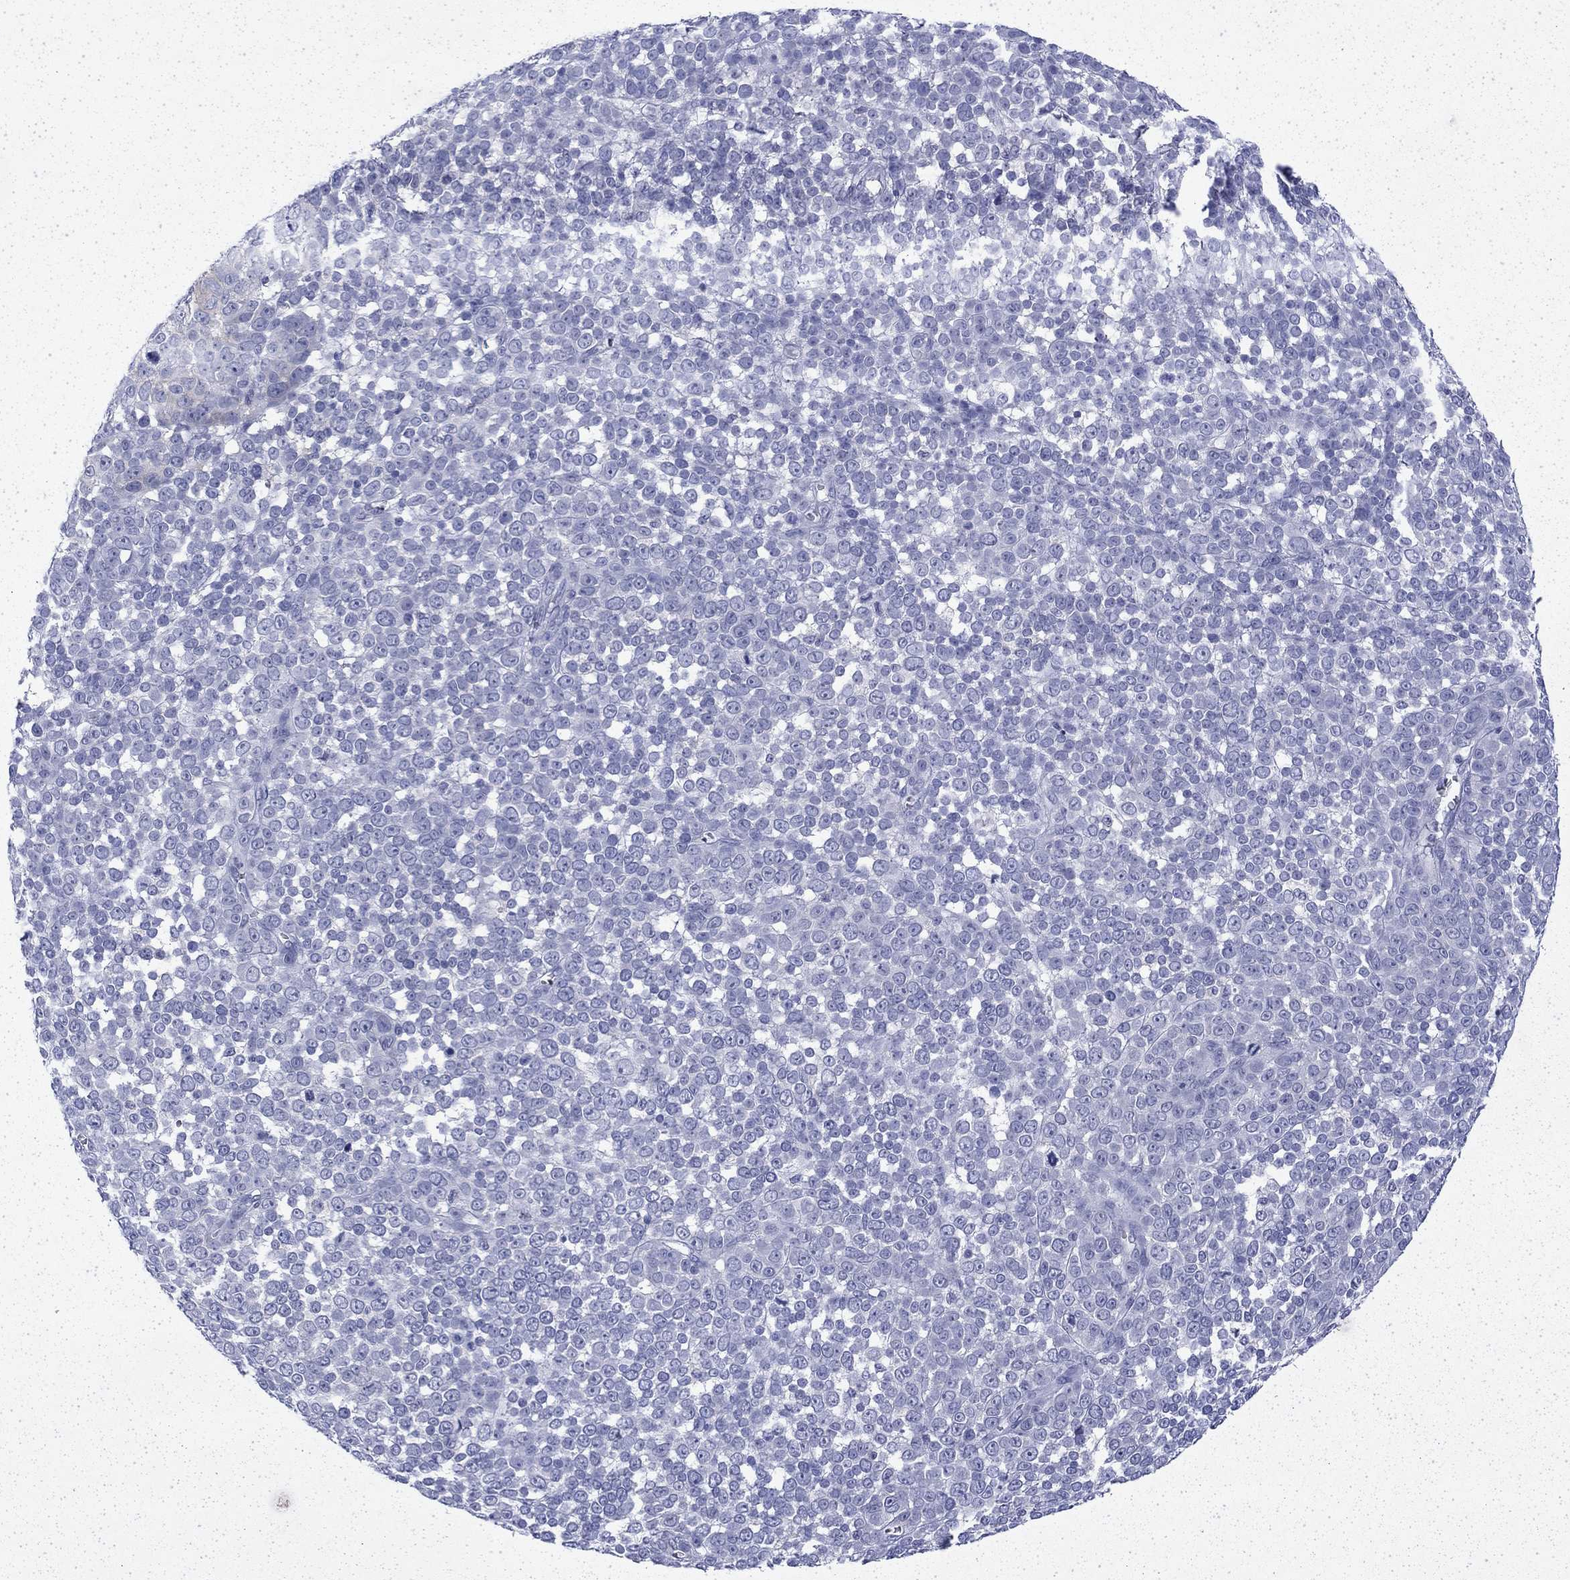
{"staining": {"intensity": "negative", "quantity": "none", "location": "none"}, "tissue": "melanoma", "cell_type": "Tumor cells", "image_type": "cancer", "snomed": [{"axis": "morphology", "description": "Malignant melanoma, NOS"}, {"axis": "topography", "description": "Skin"}], "caption": "This is an IHC histopathology image of malignant melanoma. There is no staining in tumor cells.", "gene": "ENPP6", "patient": {"sex": "female", "age": 95}}